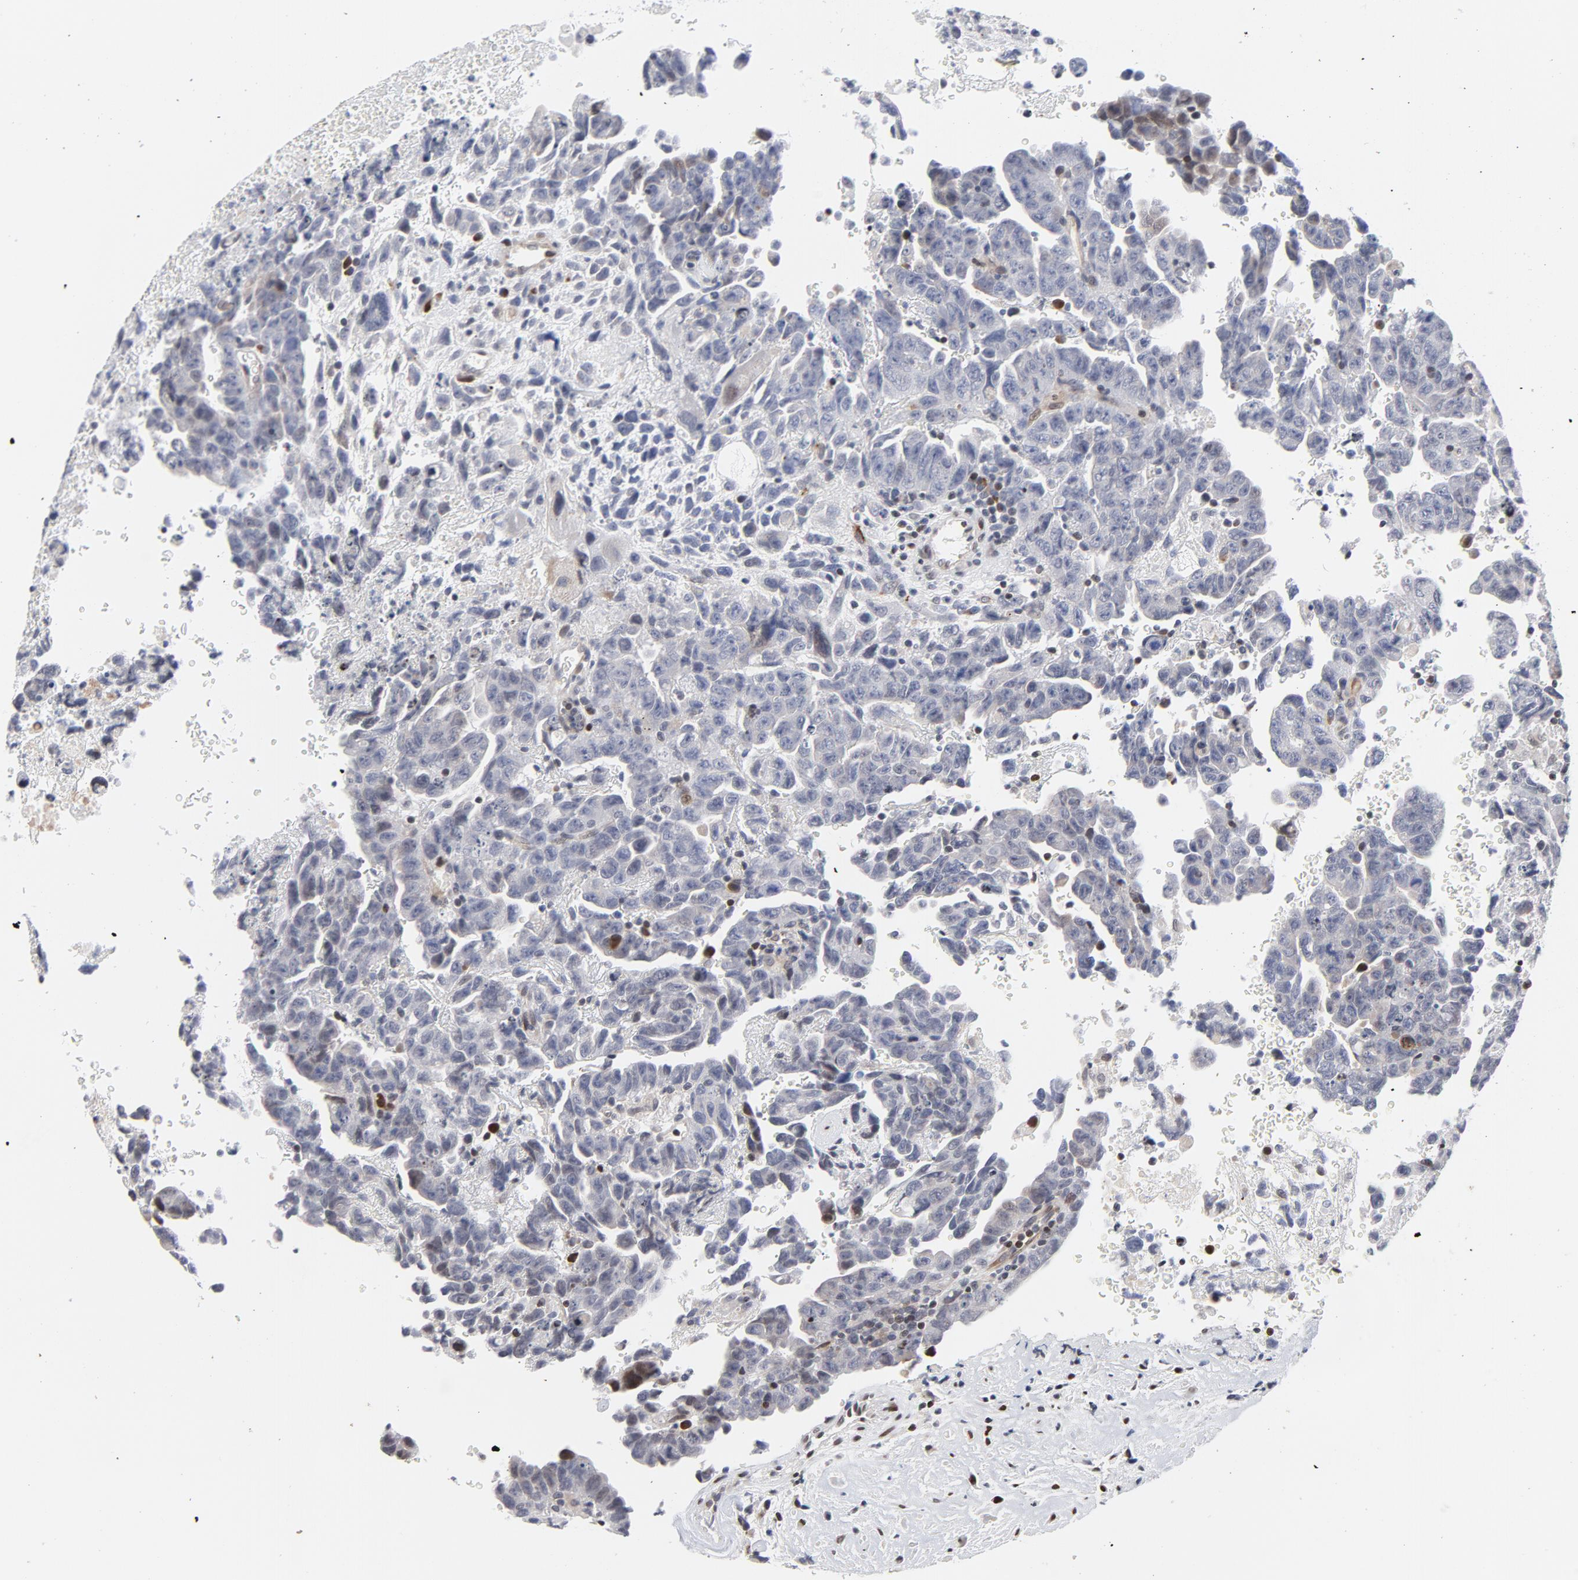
{"staining": {"intensity": "negative", "quantity": "none", "location": "none"}, "tissue": "testis cancer", "cell_type": "Tumor cells", "image_type": "cancer", "snomed": [{"axis": "morphology", "description": "Carcinoma, Embryonal, NOS"}, {"axis": "topography", "description": "Testis"}], "caption": "This is an immunohistochemistry (IHC) micrograph of testis cancer (embryonal carcinoma). There is no positivity in tumor cells.", "gene": "NFIC", "patient": {"sex": "male", "age": 28}}